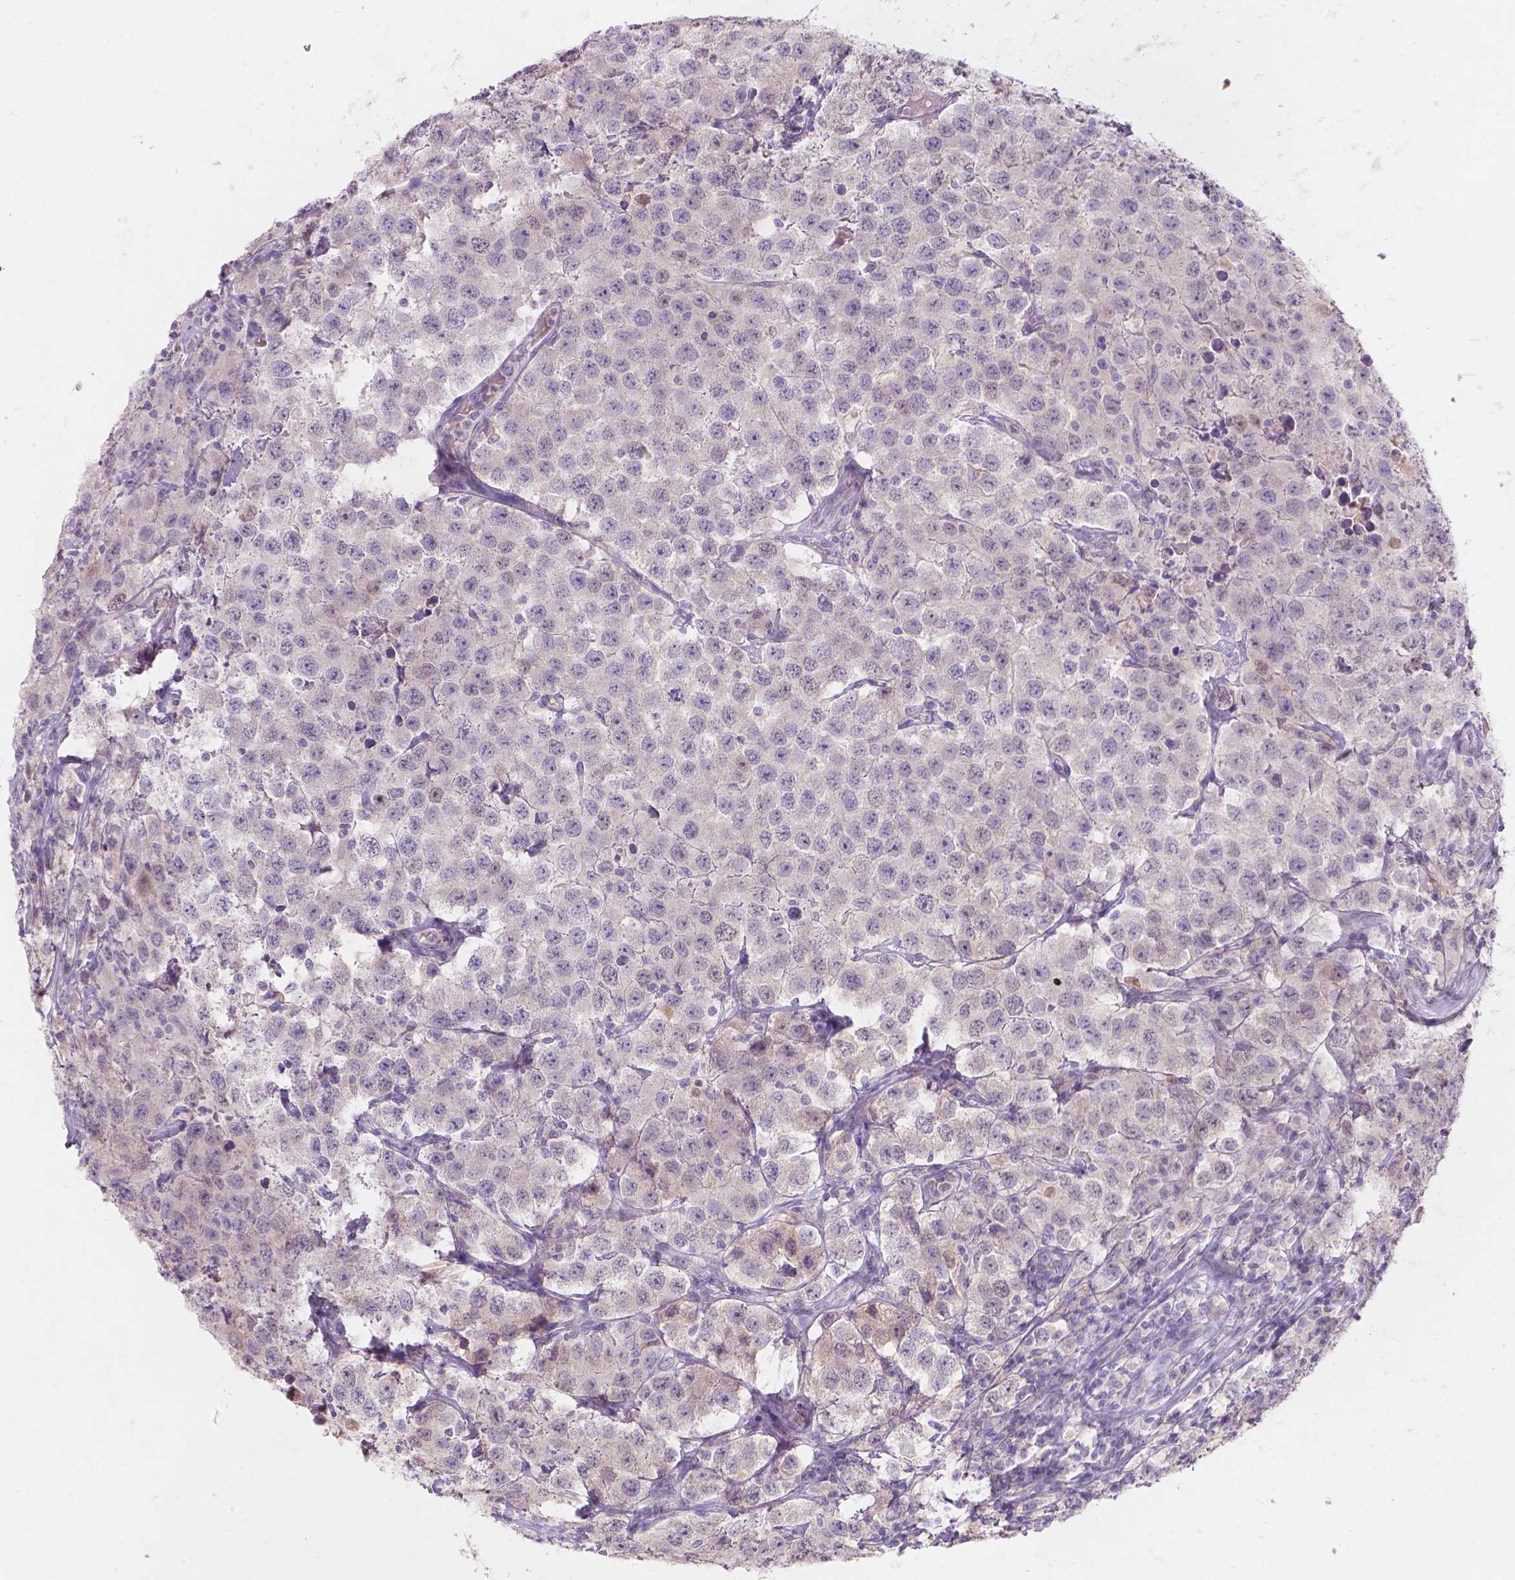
{"staining": {"intensity": "negative", "quantity": "none", "location": "none"}, "tissue": "testis cancer", "cell_type": "Tumor cells", "image_type": "cancer", "snomed": [{"axis": "morphology", "description": "Seminoma, NOS"}, {"axis": "topography", "description": "Testis"}], "caption": "Immunohistochemical staining of human seminoma (testis) demonstrates no significant expression in tumor cells. Nuclei are stained in blue.", "gene": "DCAF4L1", "patient": {"sex": "male", "age": 52}}